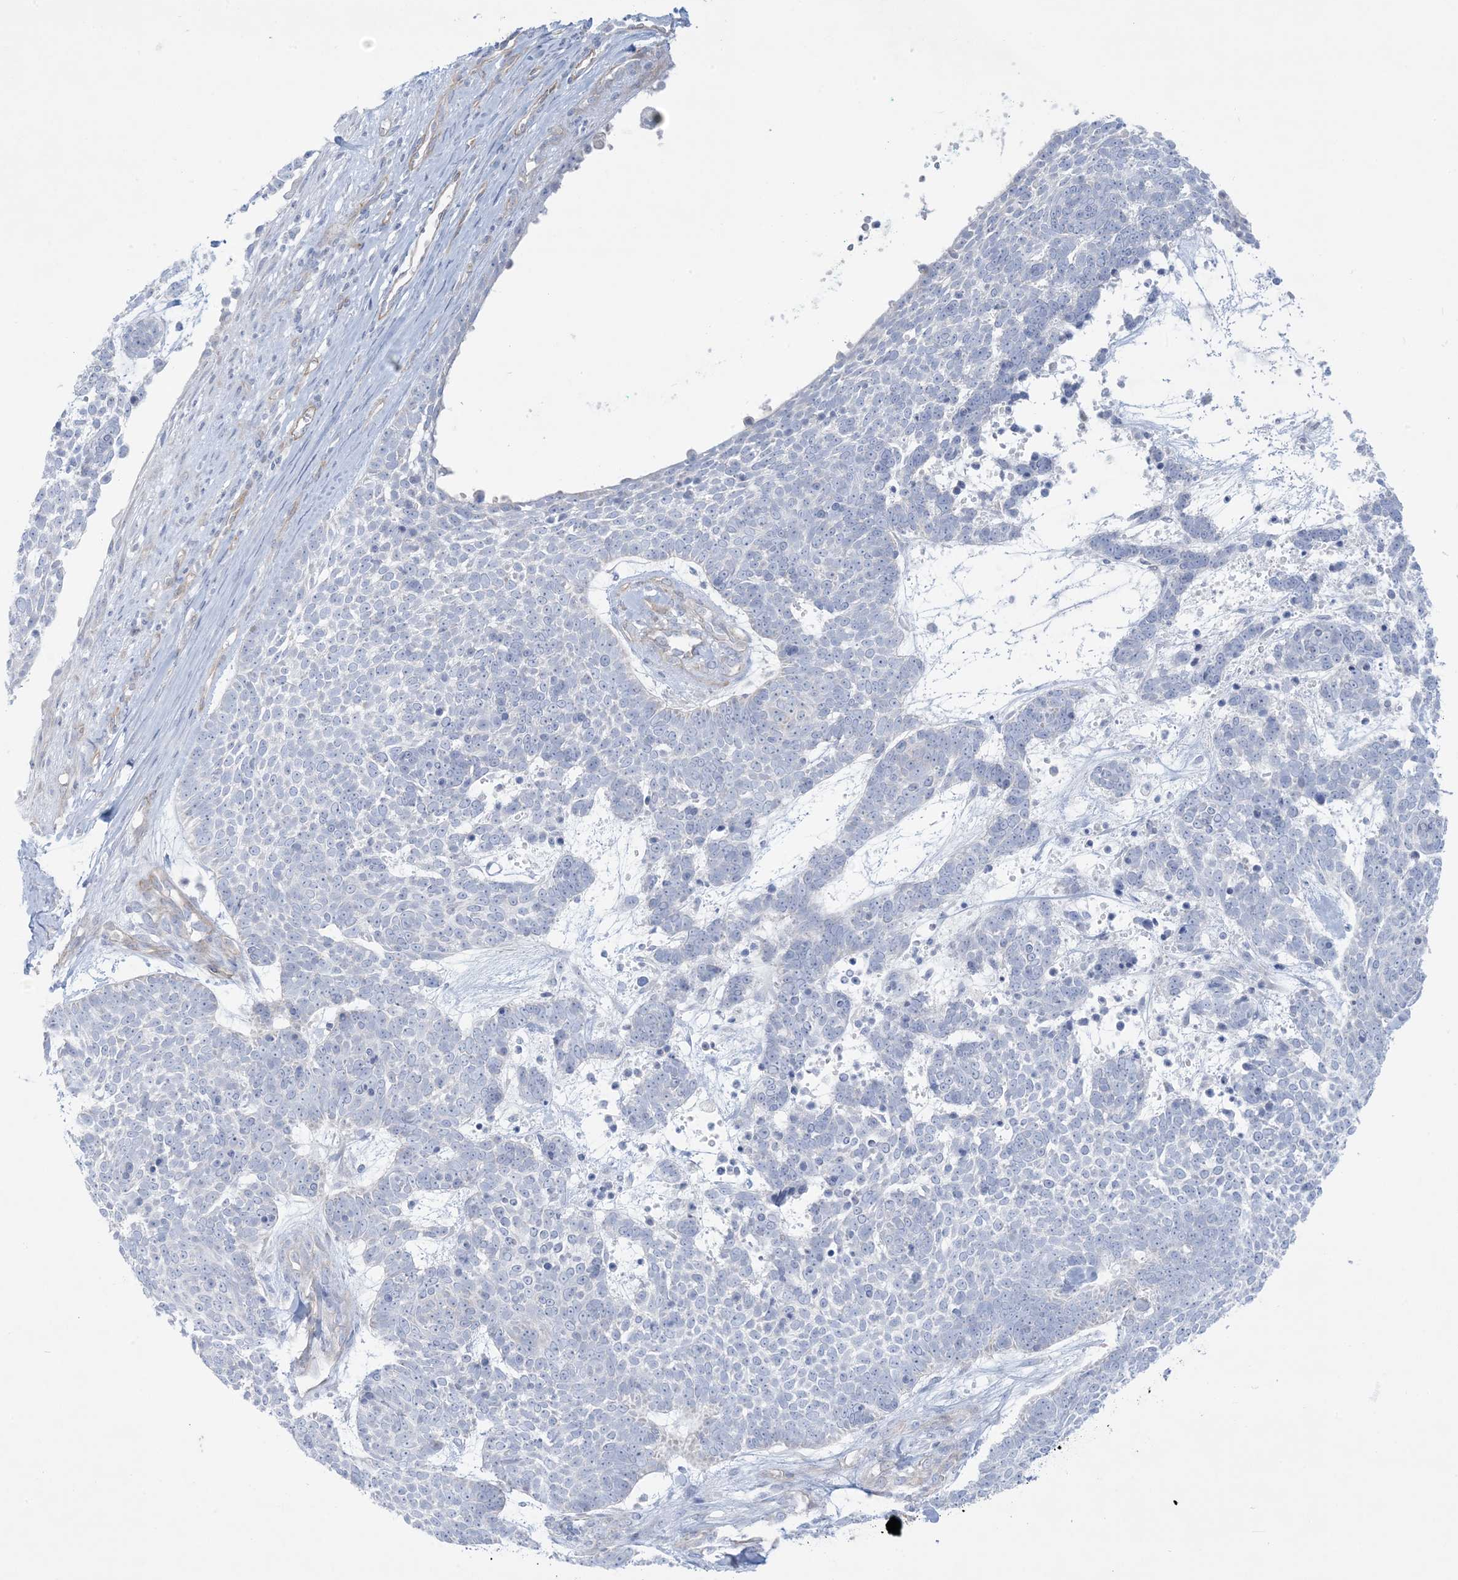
{"staining": {"intensity": "negative", "quantity": "none", "location": "none"}, "tissue": "skin cancer", "cell_type": "Tumor cells", "image_type": "cancer", "snomed": [{"axis": "morphology", "description": "Basal cell carcinoma"}, {"axis": "topography", "description": "Skin"}], "caption": "High power microscopy micrograph of an immunohistochemistry (IHC) micrograph of skin cancer, revealing no significant expression in tumor cells.", "gene": "ATP11C", "patient": {"sex": "female", "age": 81}}